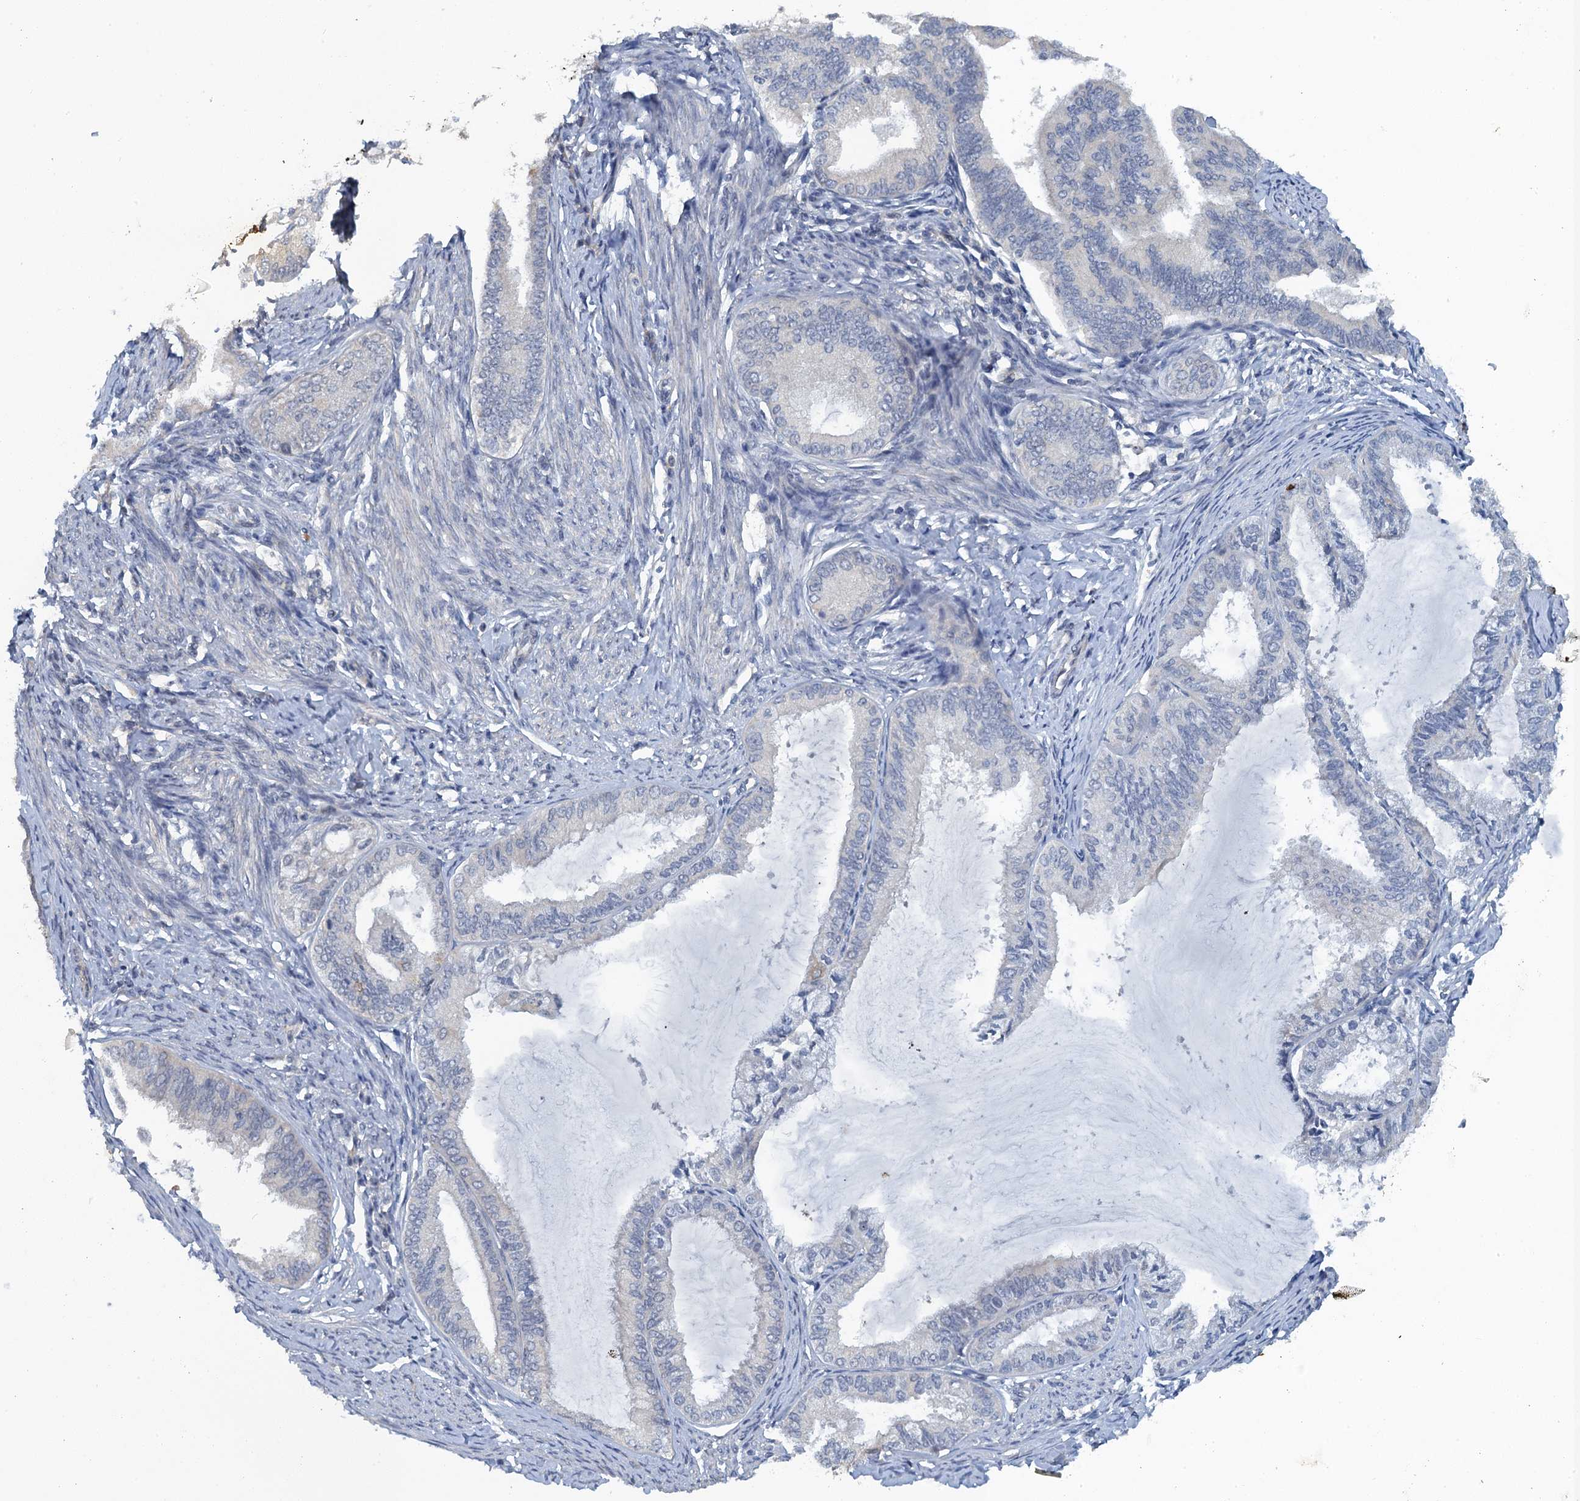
{"staining": {"intensity": "negative", "quantity": "none", "location": "none"}, "tissue": "endometrial cancer", "cell_type": "Tumor cells", "image_type": "cancer", "snomed": [{"axis": "morphology", "description": "Adenocarcinoma, NOS"}, {"axis": "topography", "description": "Endometrium"}], "caption": "This is an immunohistochemistry (IHC) image of adenocarcinoma (endometrial). There is no expression in tumor cells.", "gene": "MRFAP1", "patient": {"sex": "female", "age": 86}}